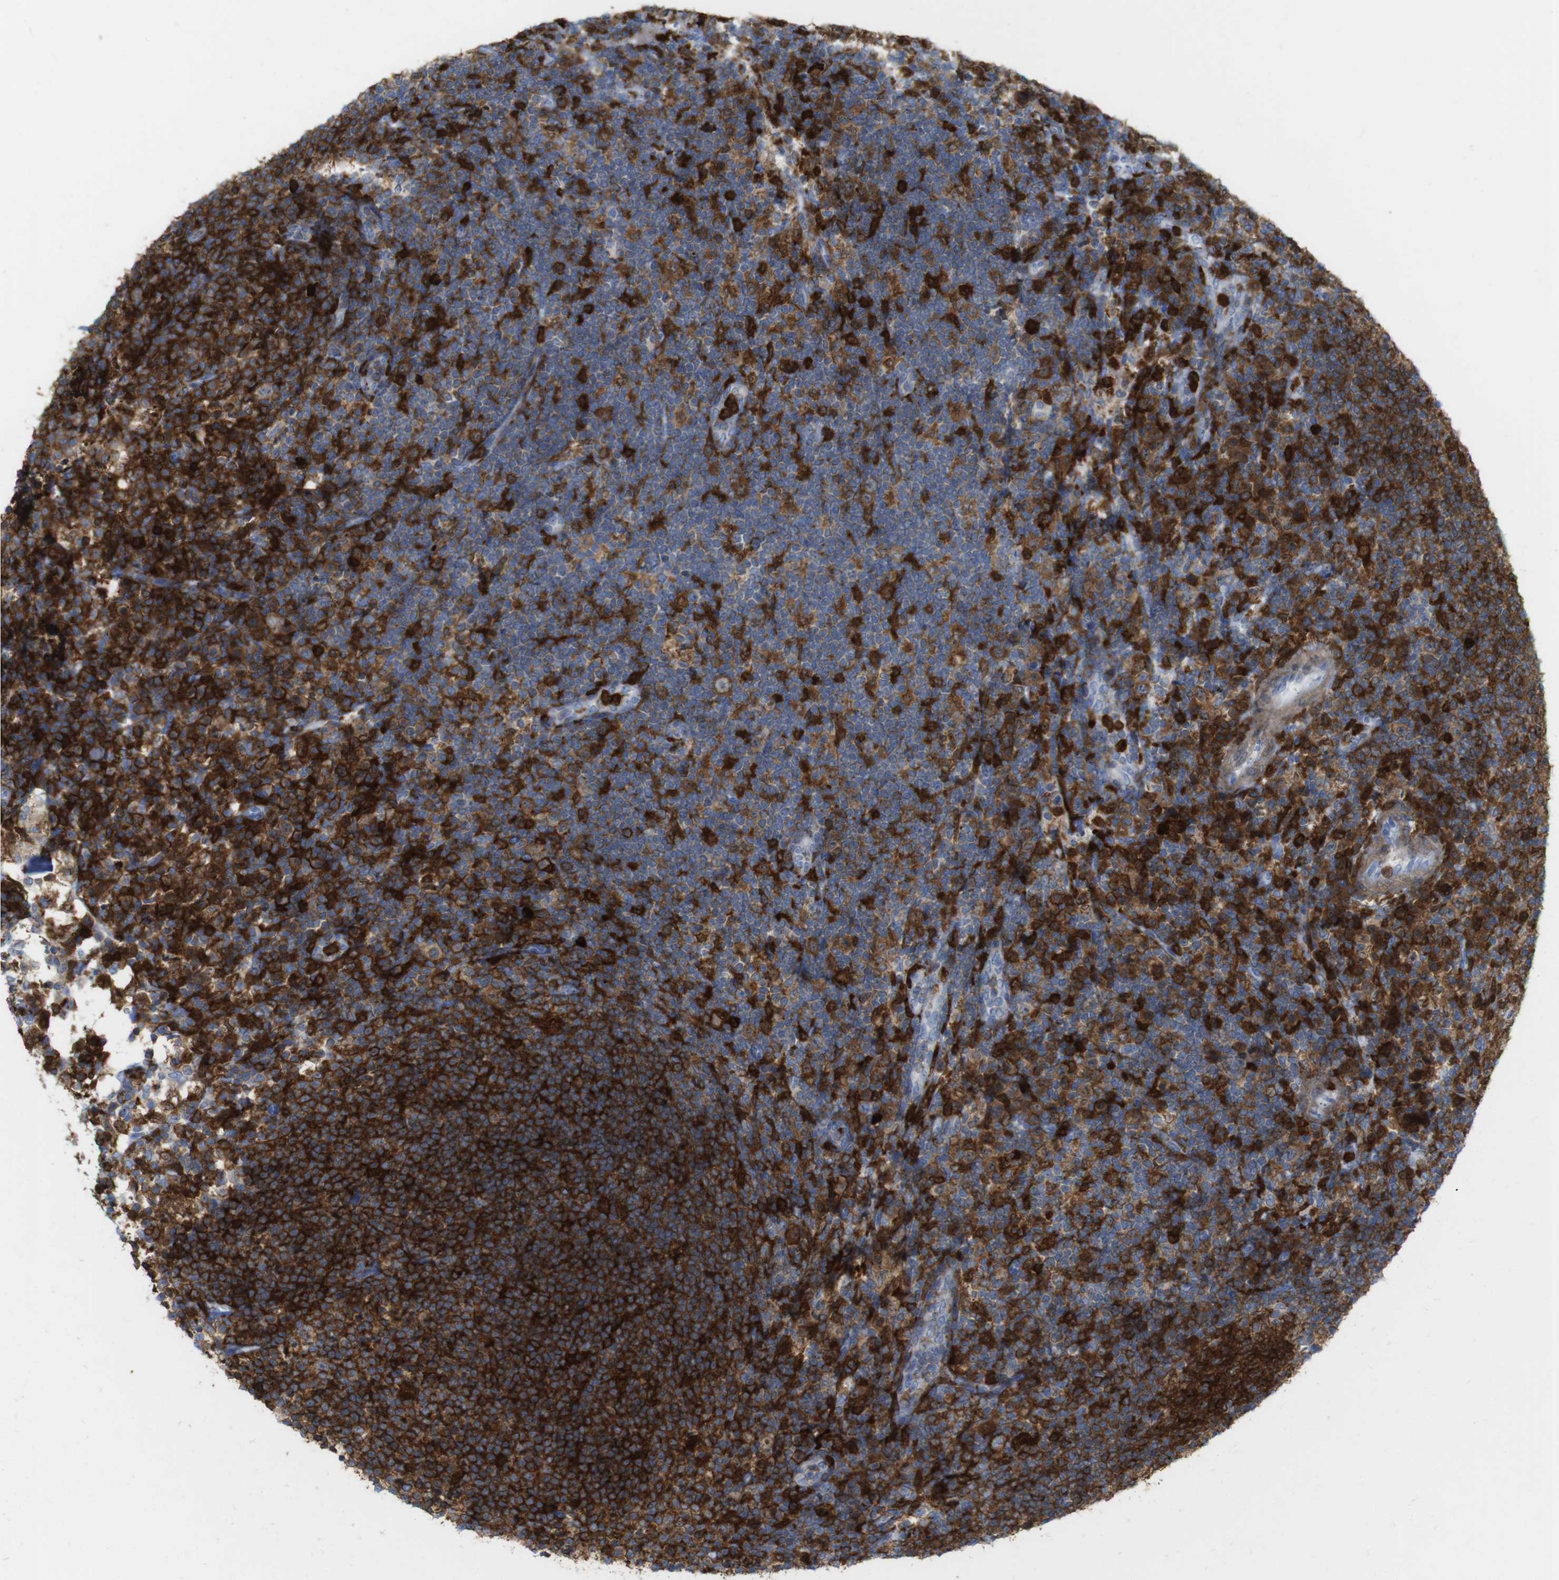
{"staining": {"intensity": "strong", "quantity": ">75%", "location": "cytoplasmic/membranous"}, "tissue": "lymph node", "cell_type": "Germinal center cells", "image_type": "normal", "snomed": [{"axis": "morphology", "description": "Normal tissue, NOS"}, {"axis": "topography", "description": "Lymph node"}], "caption": "Brown immunohistochemical staining in benign human lymph node reveals strong cytoplasmic/membranous expression in about >75% of germinal center cells. Using DAB (3,3'-diaminobenzidine) (brown) and hematoxylin (blue) stains, captured at high magnification using brightfield microscopy.", "gene": "PRKCD", "patient": {"sex": "female", "age": 53}}